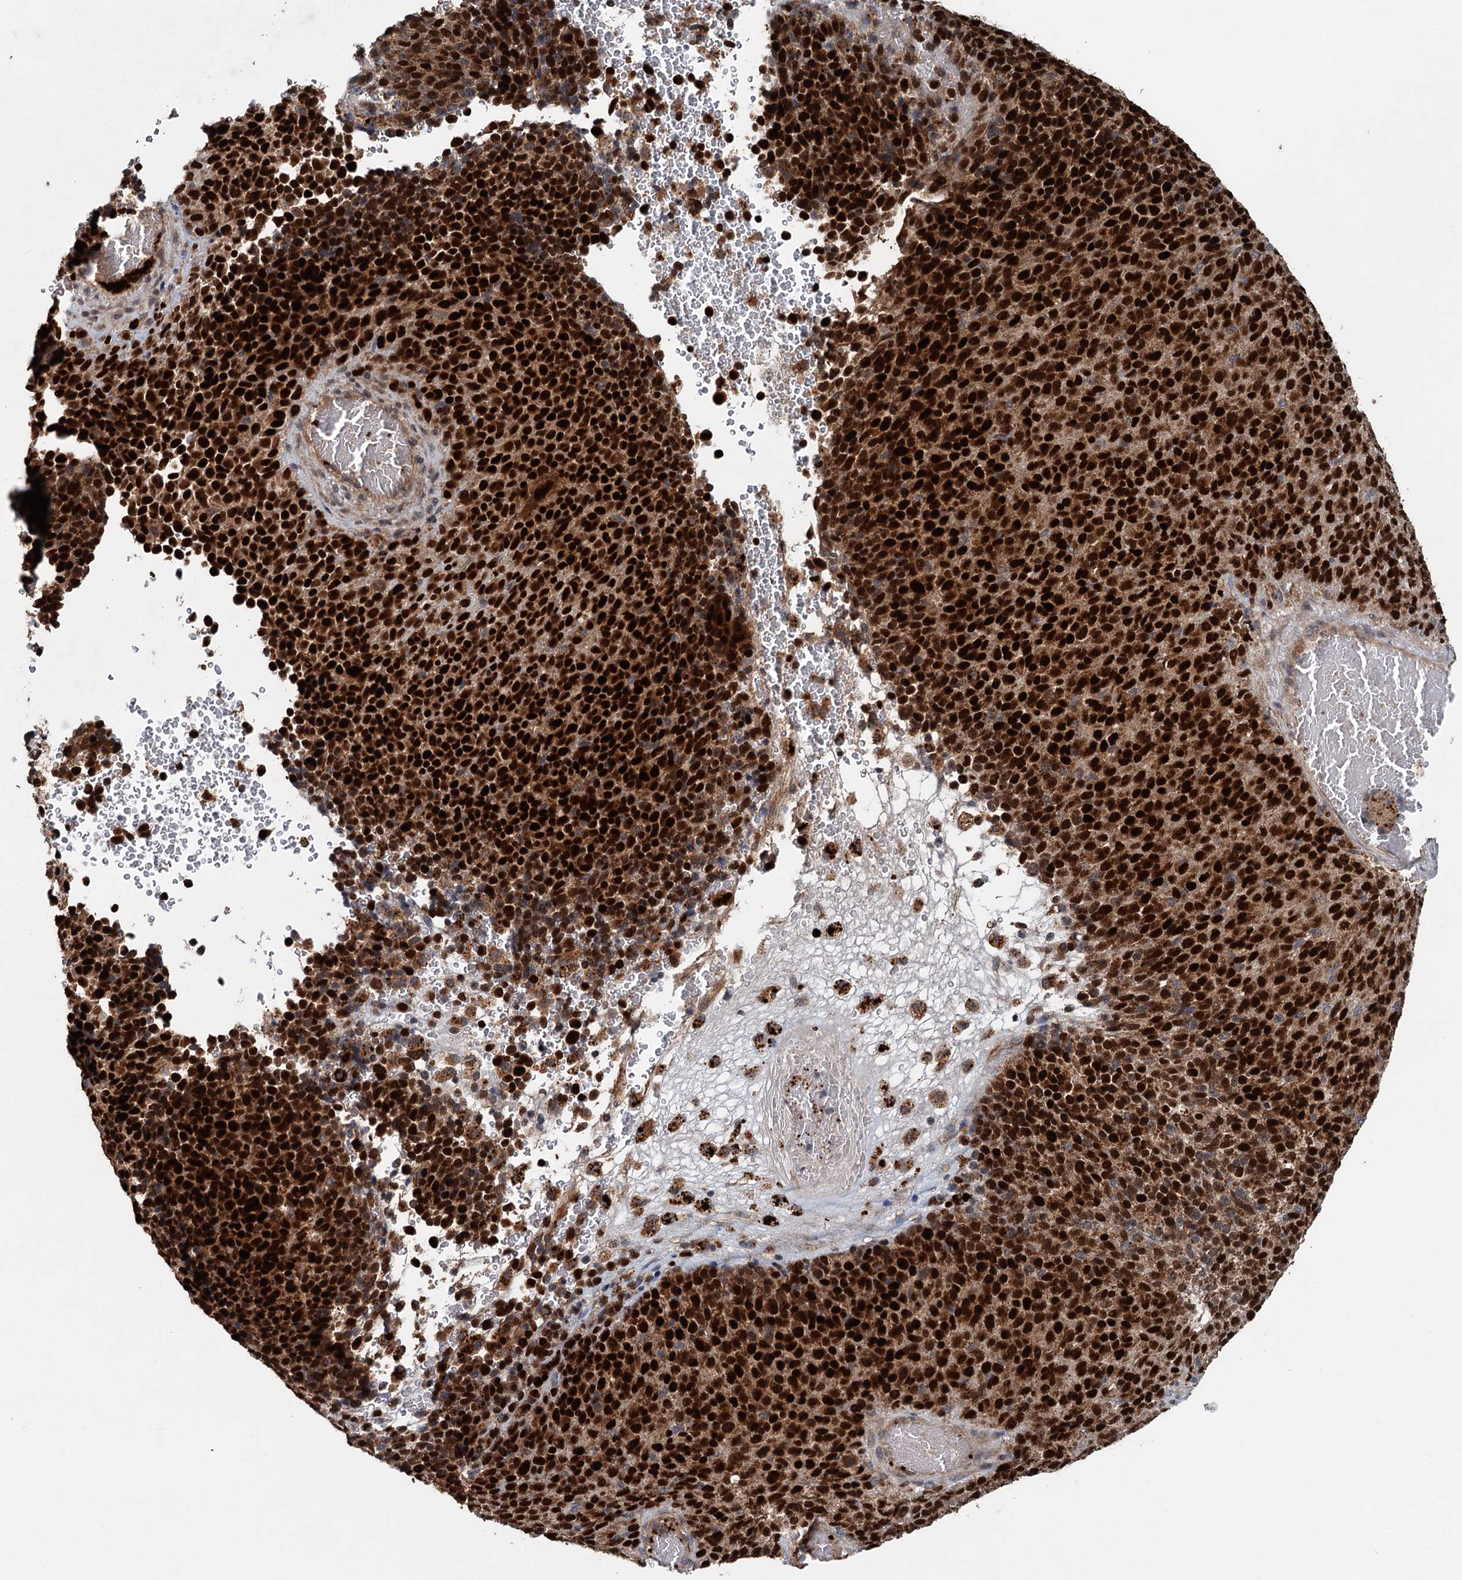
{"staining": {"intensity": "strong", "quantity": ">75%", "location": "nuclear"}, "tissue": "melanoma", "cell_type": "Tumor cells", "image_type": "cancer", "snomed": [{"axis": "morphology", "description": "Malignant melanoma, Metastatic site"}, {"axis": "topography", "description": "Brain"}], "caption": "Approximately >75% of tumor cells in human malignant melanoma (metastatic site) reveal strong nuclear protein positivity as visualized by brown immunohistochemical staining.", "gene": "N4BP2L2", "patient": {"sex": "female", "age": 56}}